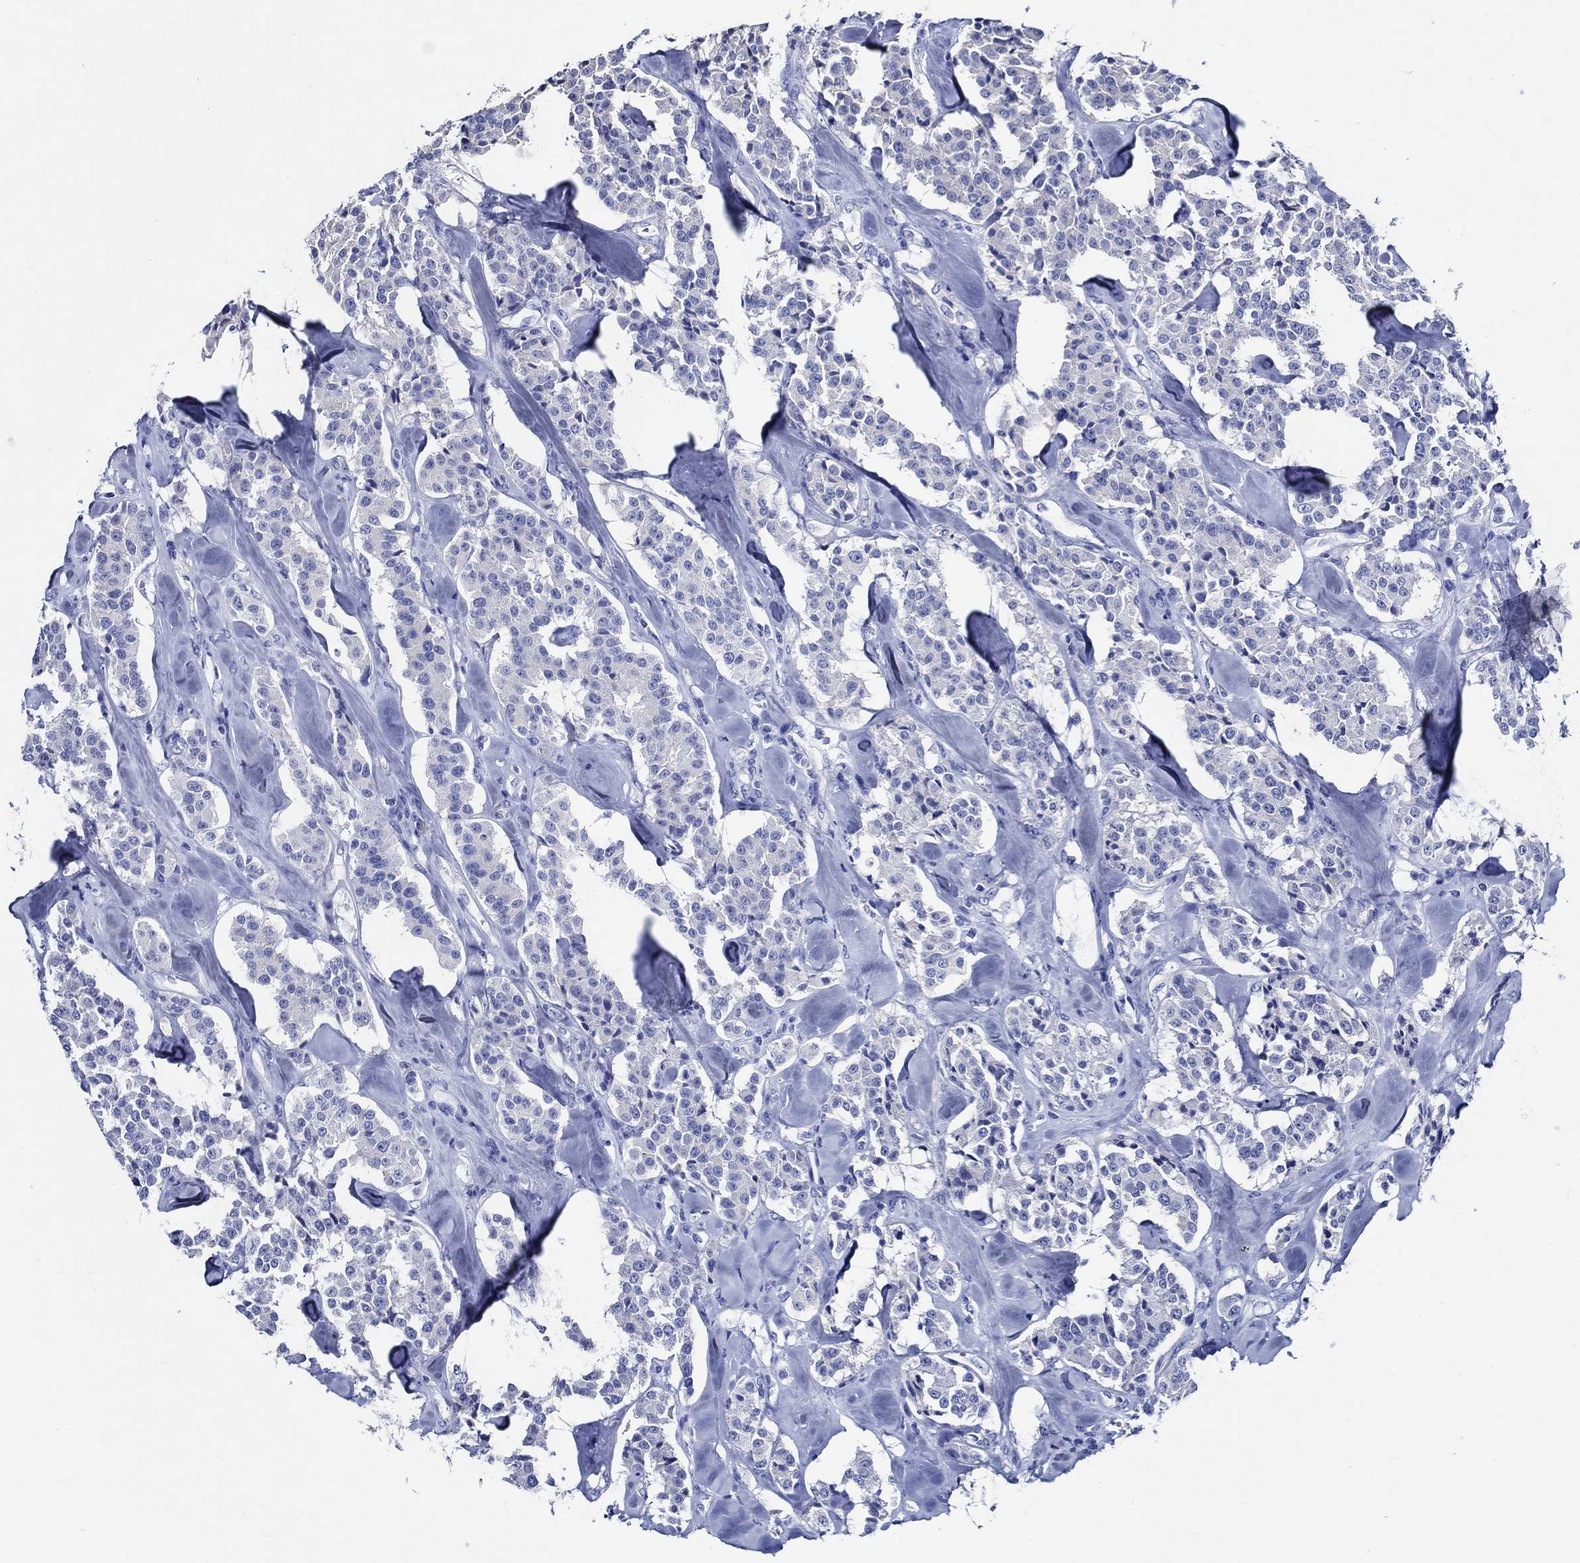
{"staining": {"intensity": "negative", "quantity": "none", "location": "none"}, "tissue": "carcinoid", "cell_type": "Tumor cells", "image_type": "cancer", "snomed": [{"axis": "morphology", "description": "Carcinoid, malignant, NOS"}, {"axis": "topography", "description": "Pancreas"}], "caption": "Immunohistochemical staining of human malignant carcinoid reveals no significant staining in tumor cells. The staining was performed using DAB to visualize the protein expression in brown, while the nuclei were stained in blue with hematoxylin (Magnification: 20x).", "gene": "WDR62", "patient": {"sex": "male", "age": 41}}